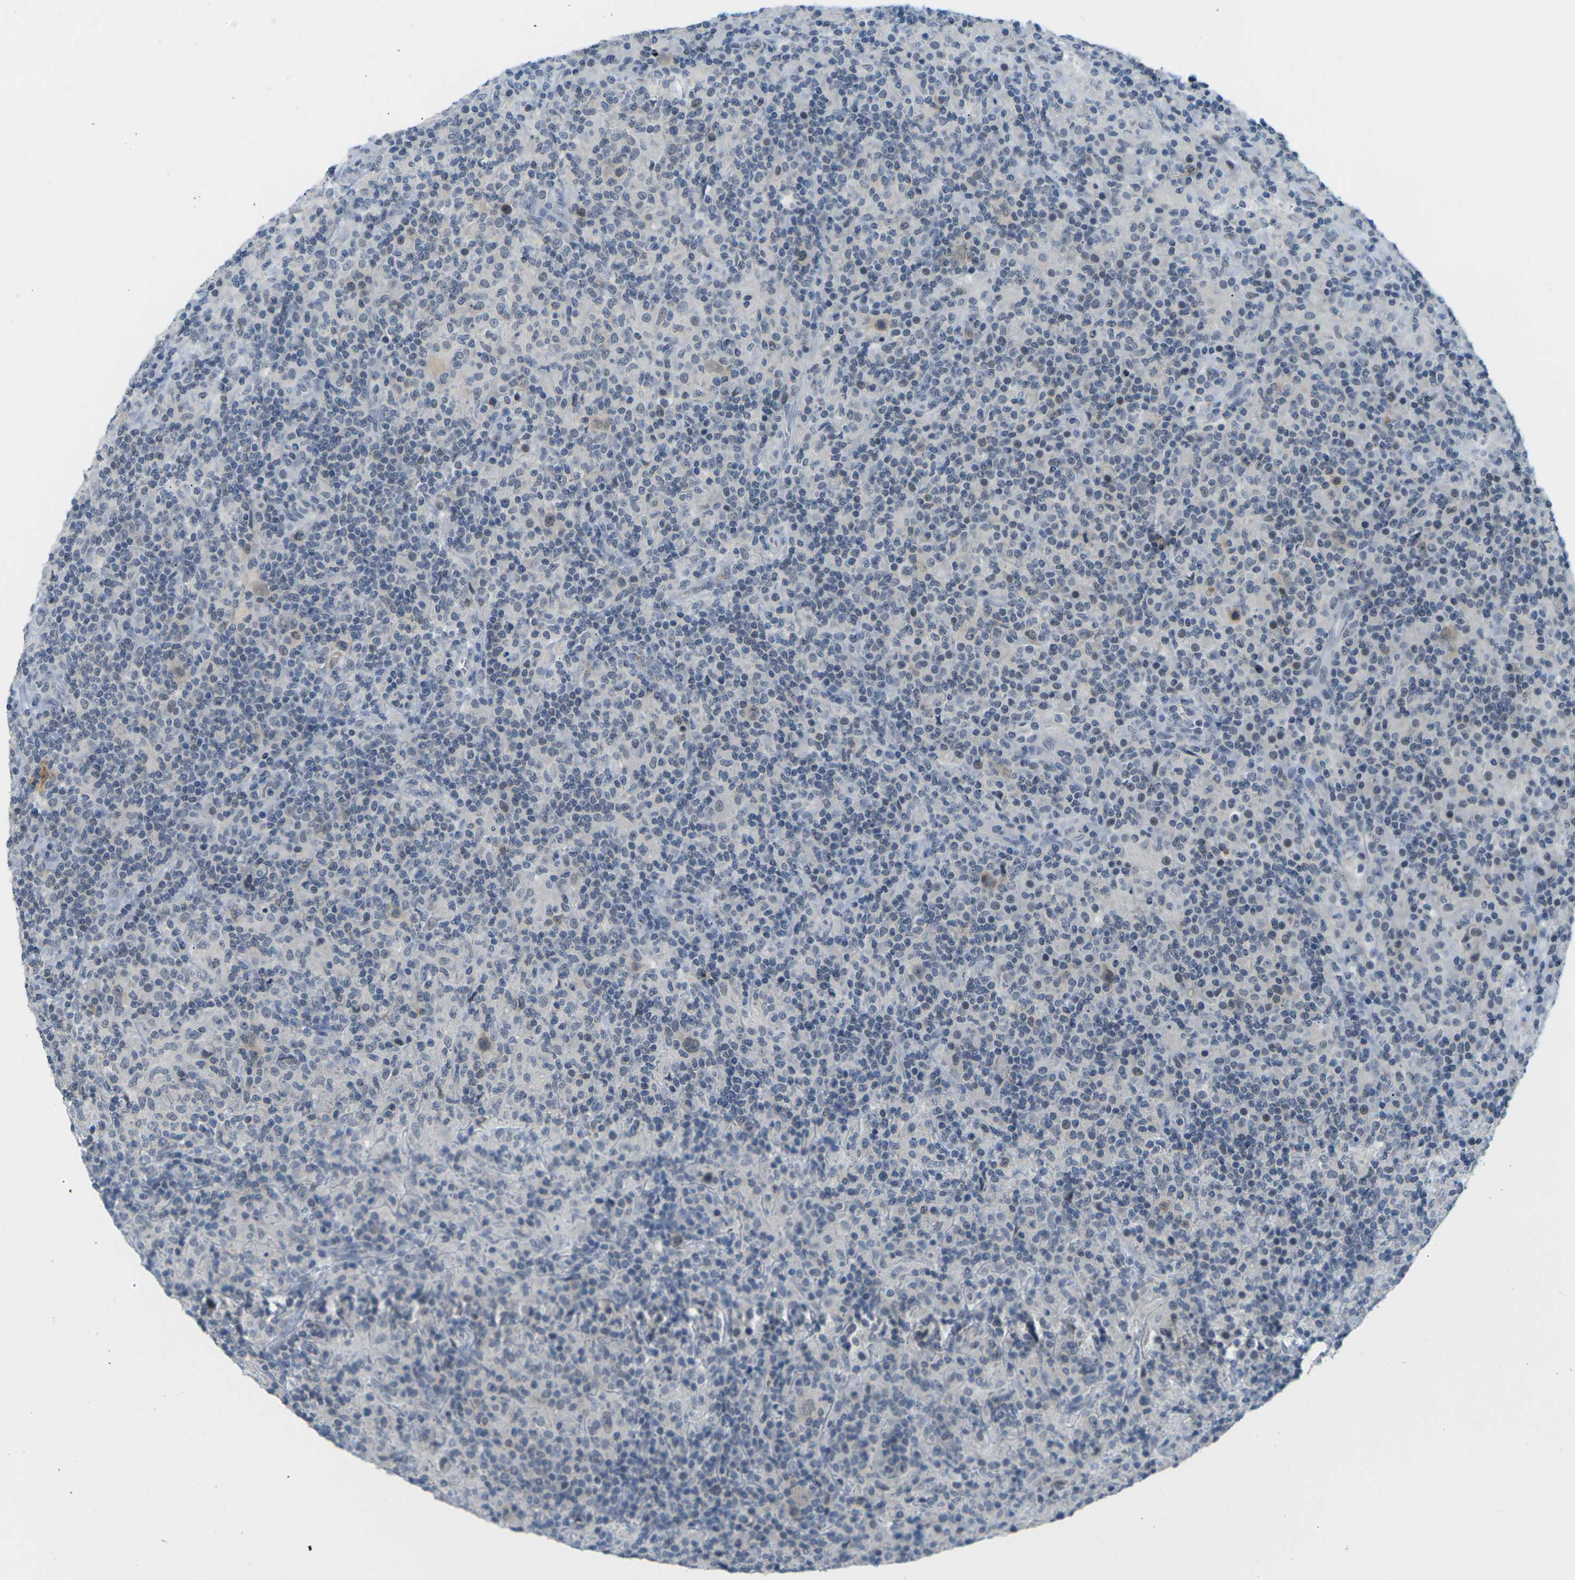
{"staining": {"intensity": "weak", "quantity": "25%-75%", "location": "cytoplasmic/membranous"}, "tissue": "lymphoma", "cell_type": "Tumor cells", "image_type": "cancer", "snomed": [{"axis": "morphology", "description": "Hodgkin's disease, NOS"}, {"axis": "topography", "description": "Lymph node"}], "caption": "Human Hodgkin's disease stained with a protein marker shows weak staining in tumor cells.", "gene": "PSAT1", "patient": {"sex": "male", "age": 70}}